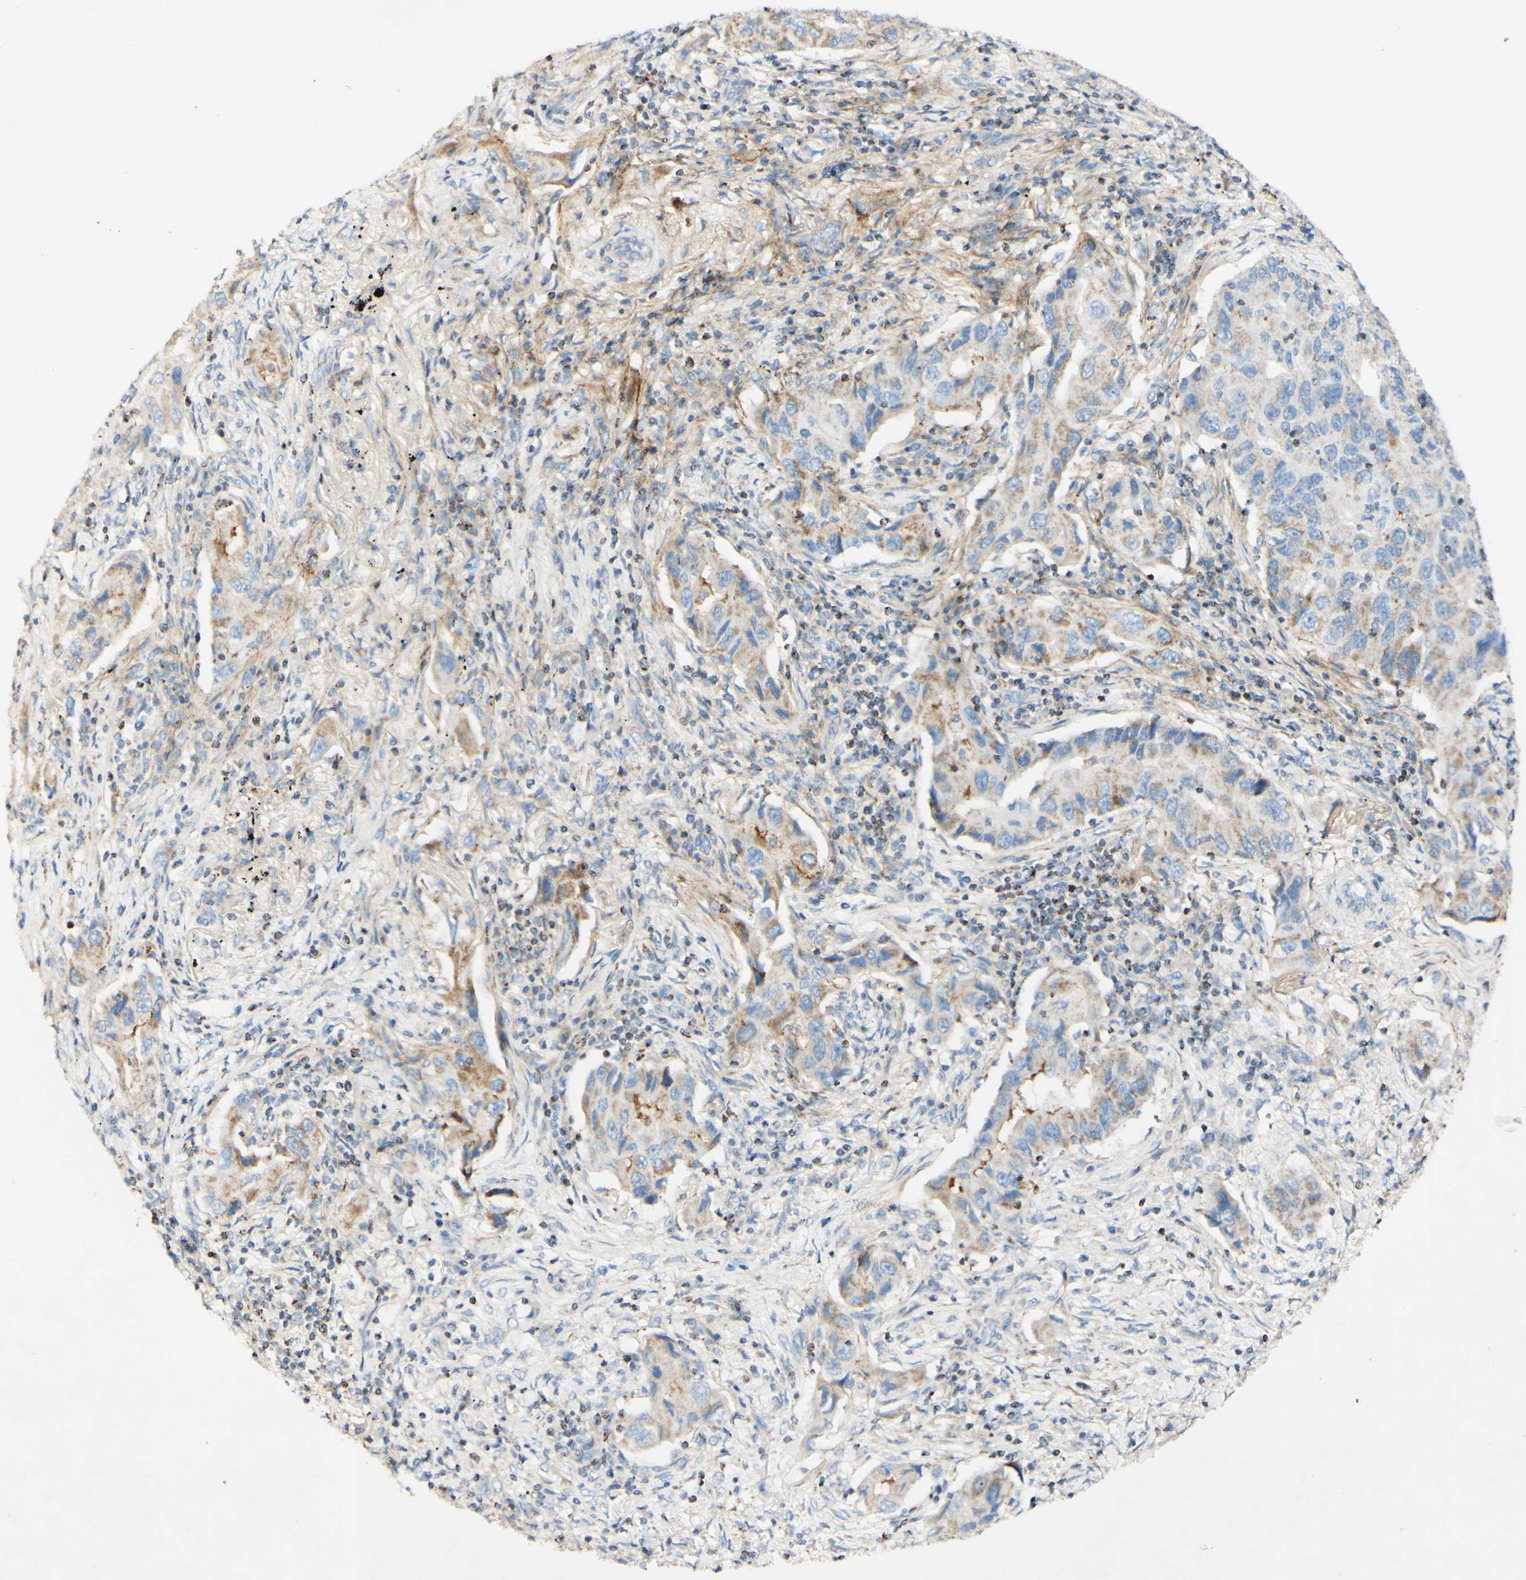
{"staining": {"intensity": "weak", "quantity": ">75%", "location": "cytoplasmic/membranous"}, "tissue": "lung cancer", "cell_type": "Tumor cells", "image_type": "cancer", "snomed": [{"axis": "morphology", "description": "Adenocarcinoma, NOS"}, {"axis": "topography", "description": "Lung"}], "caption": "Immunohistochemistry micrograph of lung cancer stained for a protein (brown), which reveals low levels of weak cytoplasmic/membranous staining in about >75% of tumor cells.", "gene": "OXCT1", "patient": {"sex": "female", "age": 65}}